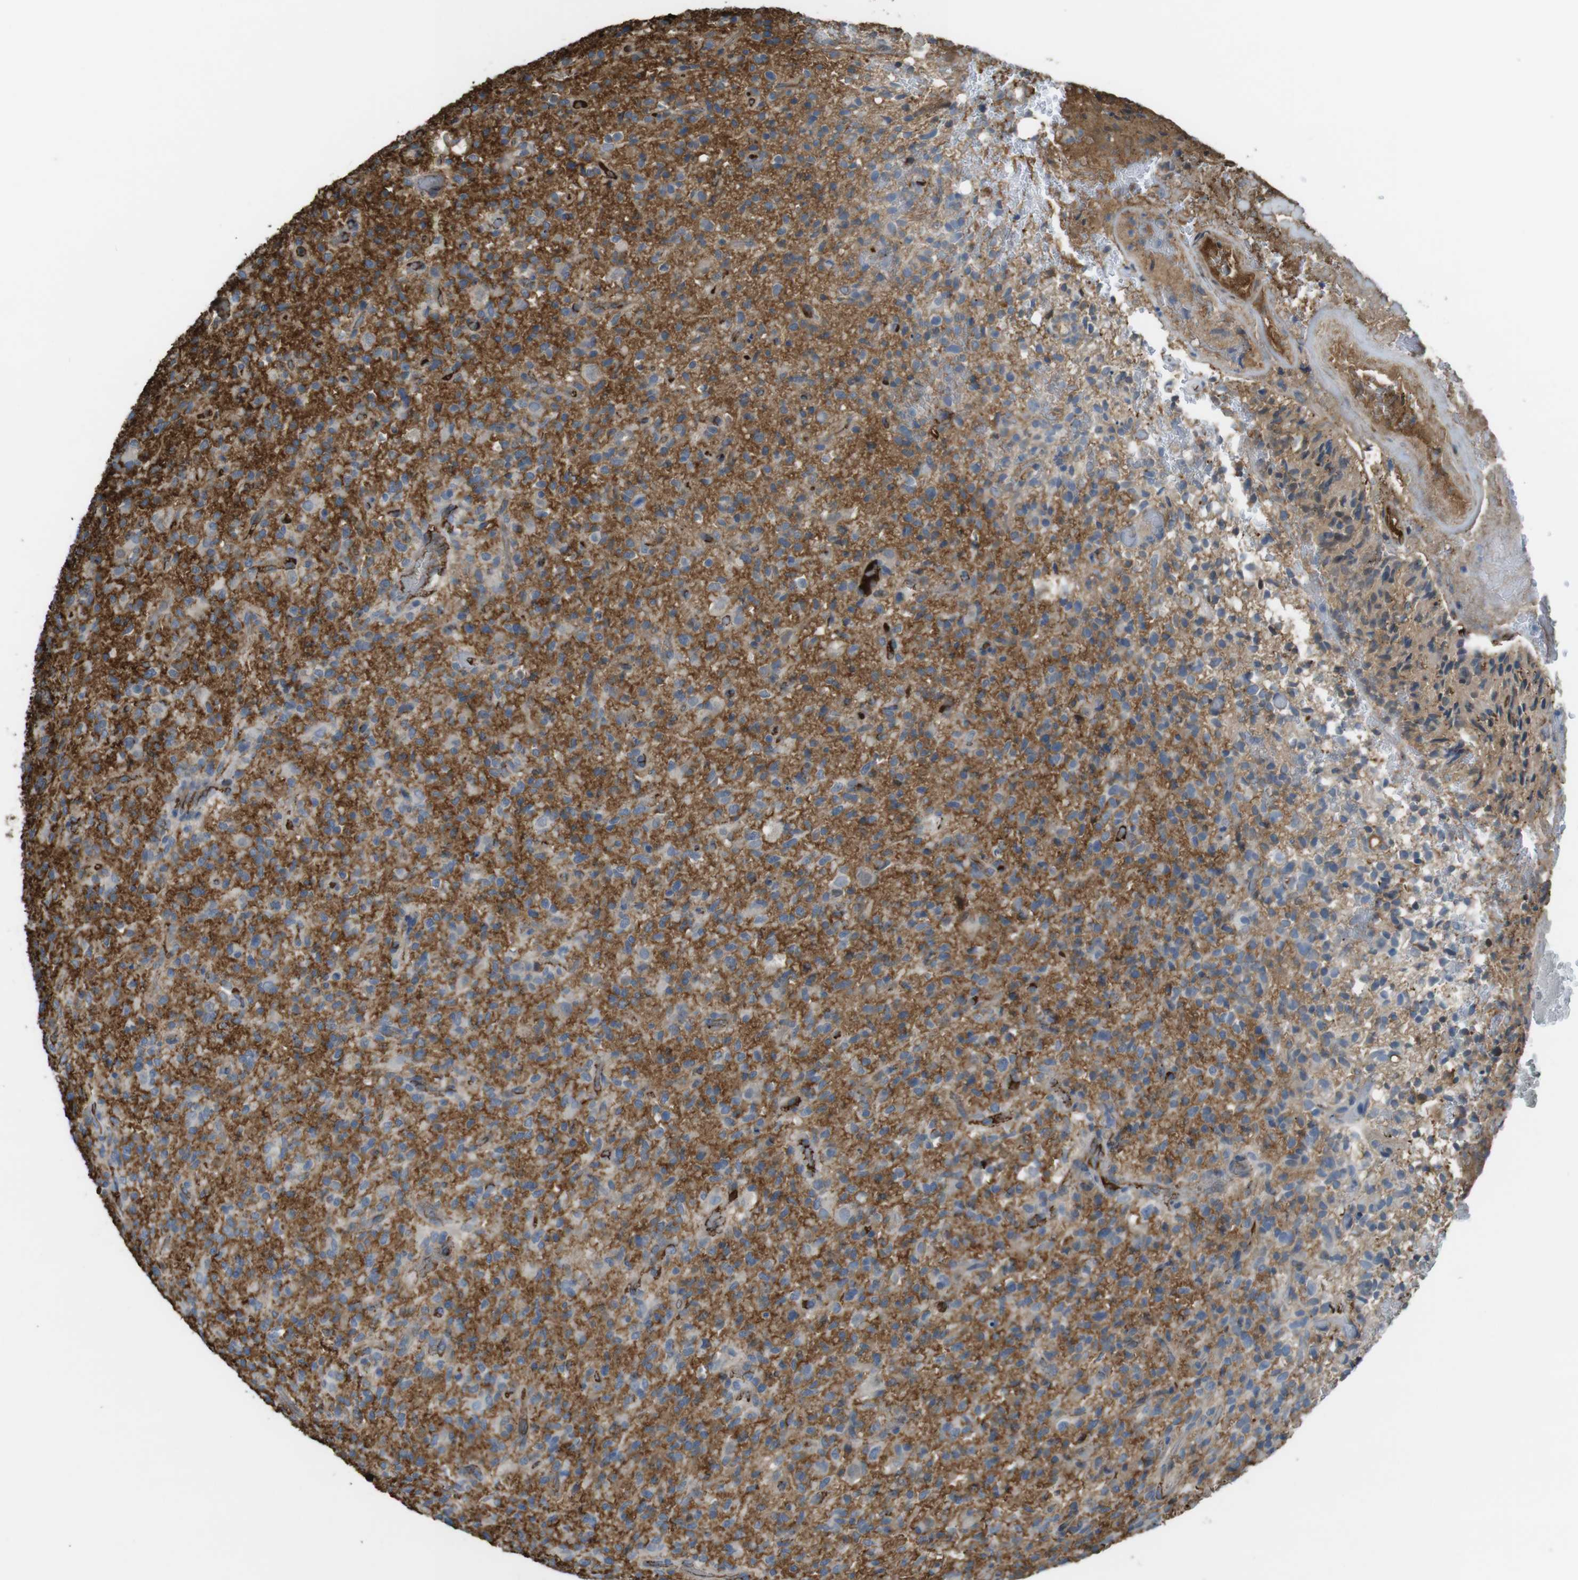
{"staining": {"intensity": "moderate", "quantity": "25%-75%", "location": "cytoplasmic/membranous"}, "tissue": "glioma", "cell_type": "Tumor cells", "image_type": "cancer", "snomed": [{"axis": "morphology", "description": "Glioma, malignant, High grade"}, {"axis": "topography", "description": "Brain"}], "caption": "An immunohistochemistry image of tumor tissue is shown. Protein staining in brown shows moderate cytoplasmic/membranous positivity in malignant glioma (high-grade) within tumor cells.", "gene": "LTBP4", "patient": {"sex": "male", "age": 71}}